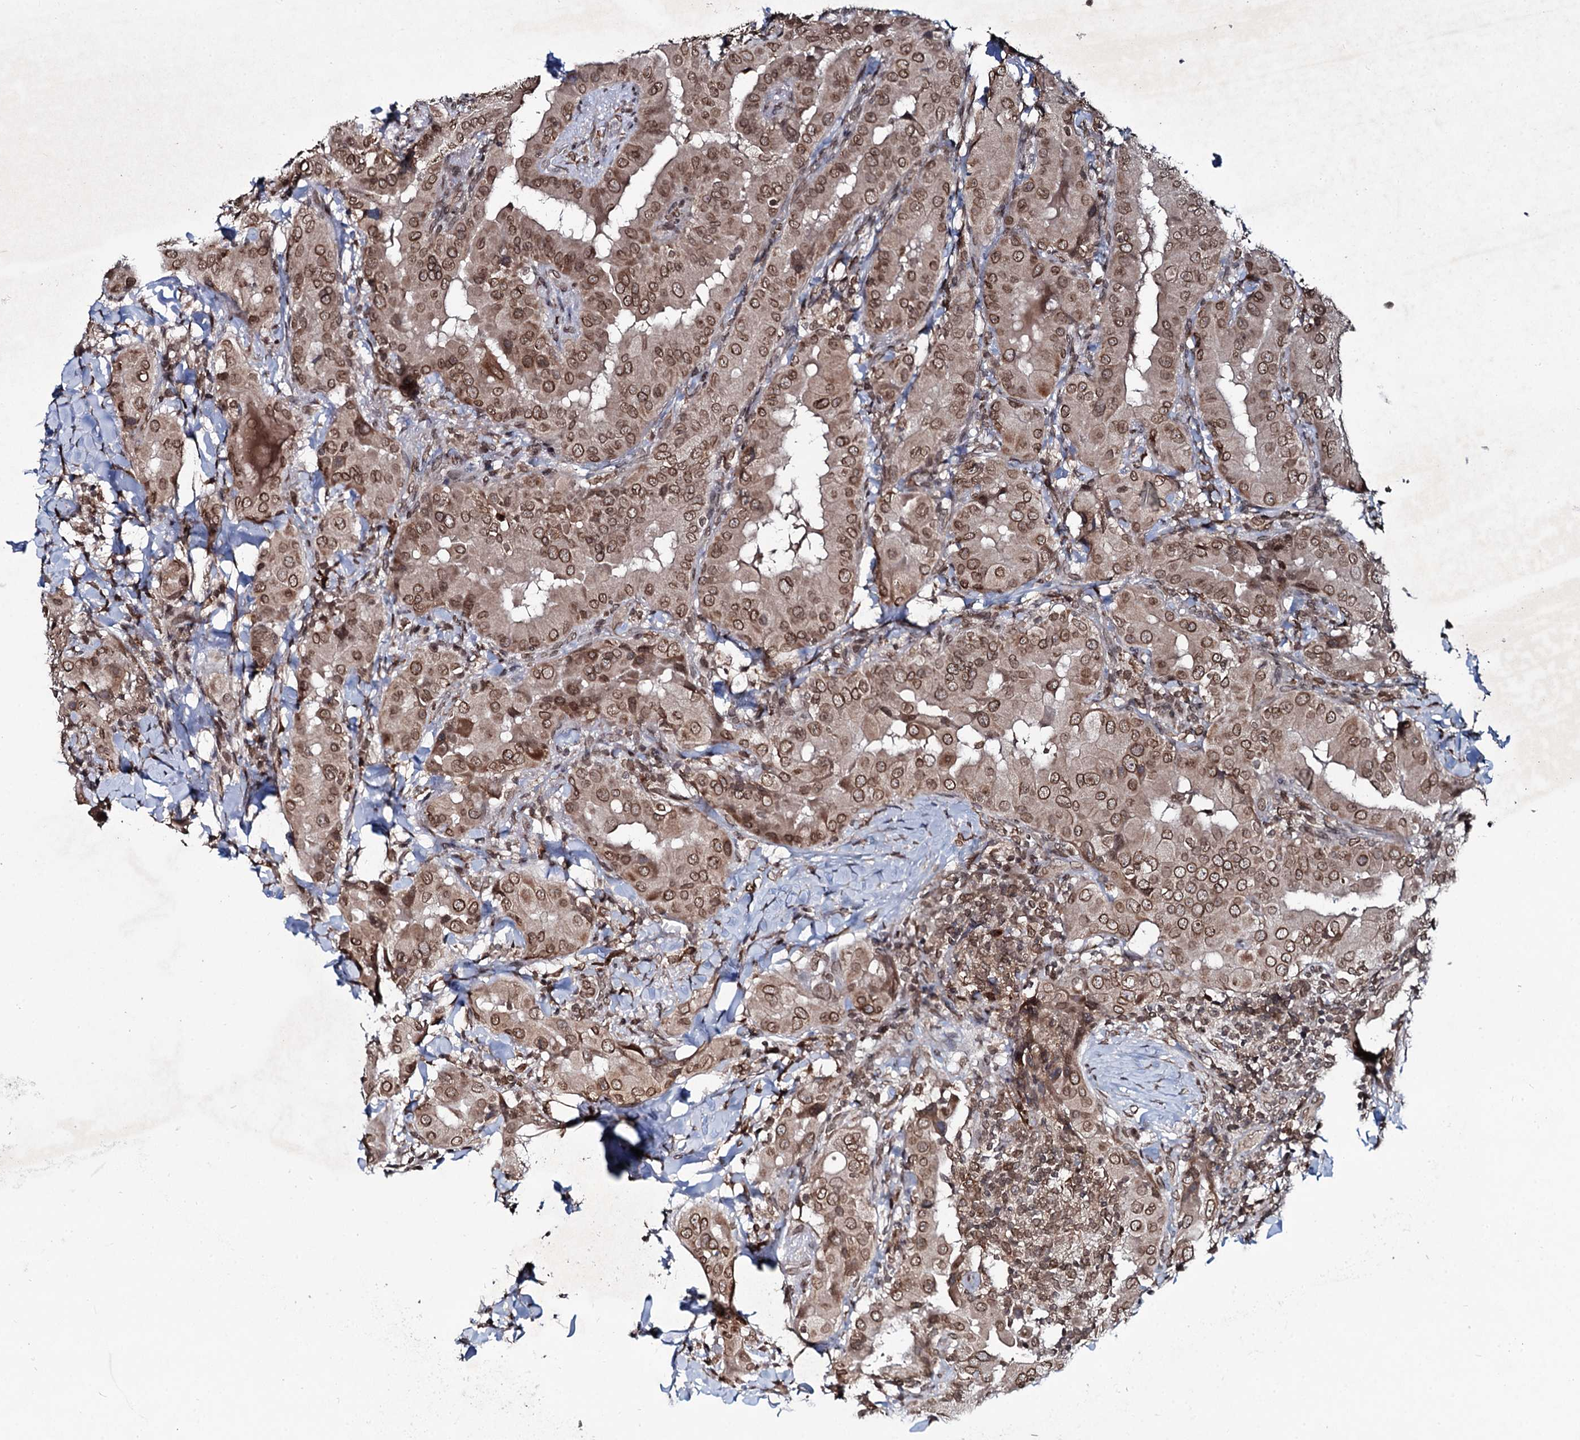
{"staining": {"intensity": "moderate", "quantity": ">75%", "location": "cytoplasmic/membranous,nuclear"}, "tissue": "thyroid cancer", "cell_type": "Tumor cells", "image_type": "cancer", "snomed": [{"axis": "morphology", "description": "Papillary adenocarcinoma, NOS"}, {"axis": "topography", "description": "Thyroid gland"}], "caption": "Immunohistochemical staining of human thyroid cancer (papillary adenocarcinoma) shows moderate cytoplasmic/membranous and nuclear protein expression in about >75% of tumor cells.", "gene": "RNF6", "patient": {"sex": "male", "age": 33}}